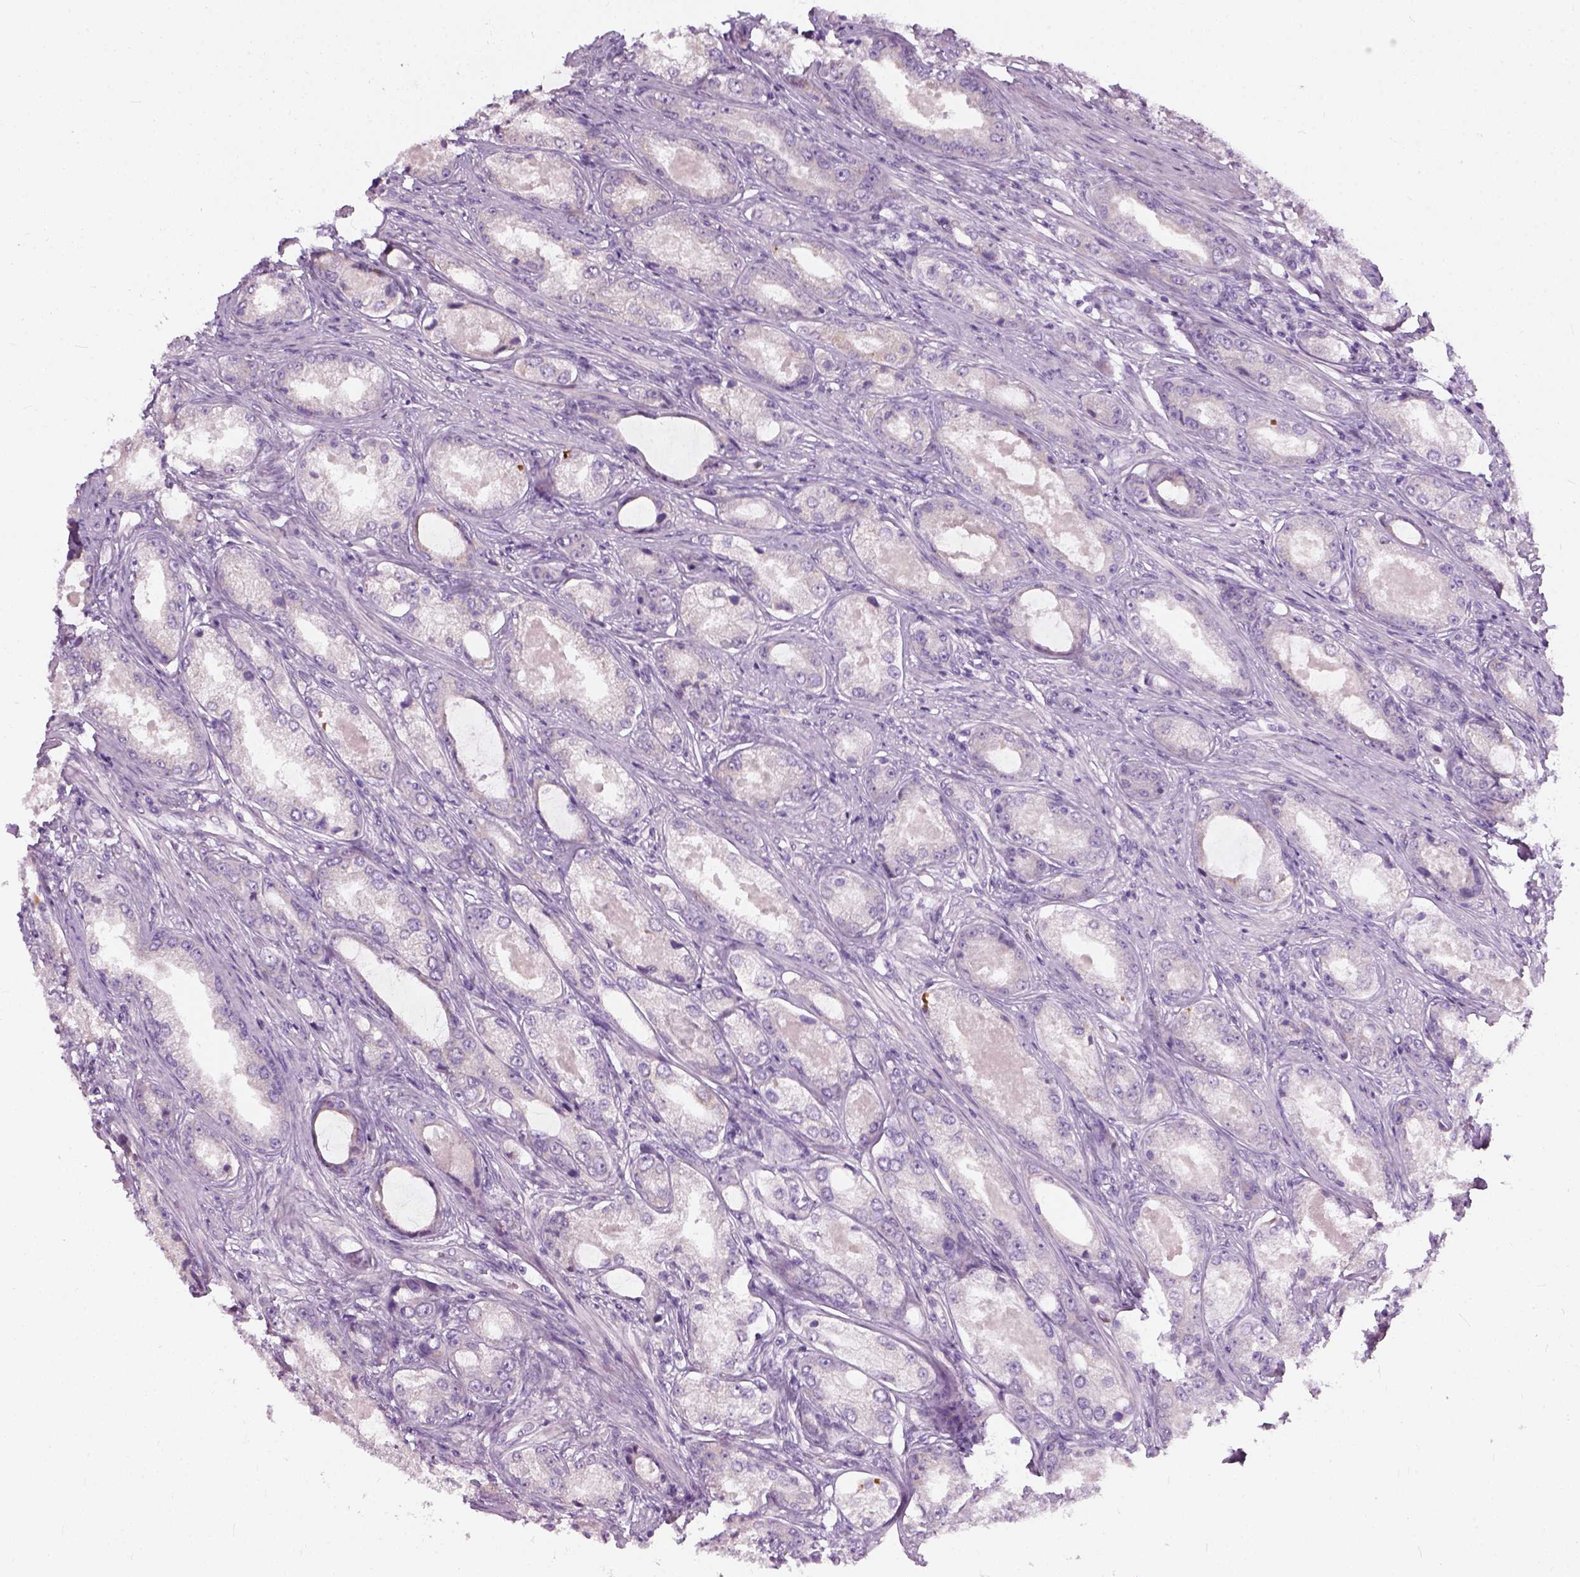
{"staining": {"intensity": "negative", "quantity": "none", "location": "none"}, "tissue": "prostate cancer", "cell_type": "Tumor cells", "image_type": "cancer", "snomed": [{"axis": "morphology", "description": "Adenocarcinoma, Low grade"}, {"axis": "topography", "description": "Prostate"}], "caption": "Photomicrograph shows no significant protein staining in tumor cells of prostate cancer. Brightfield microscopy of immunohistochemistry stained with DAB (brown) and hematoxylin (blue), captured at high magnification.", "gene": "TRIM72", "patient": {"sex": "male", "age": 68}}